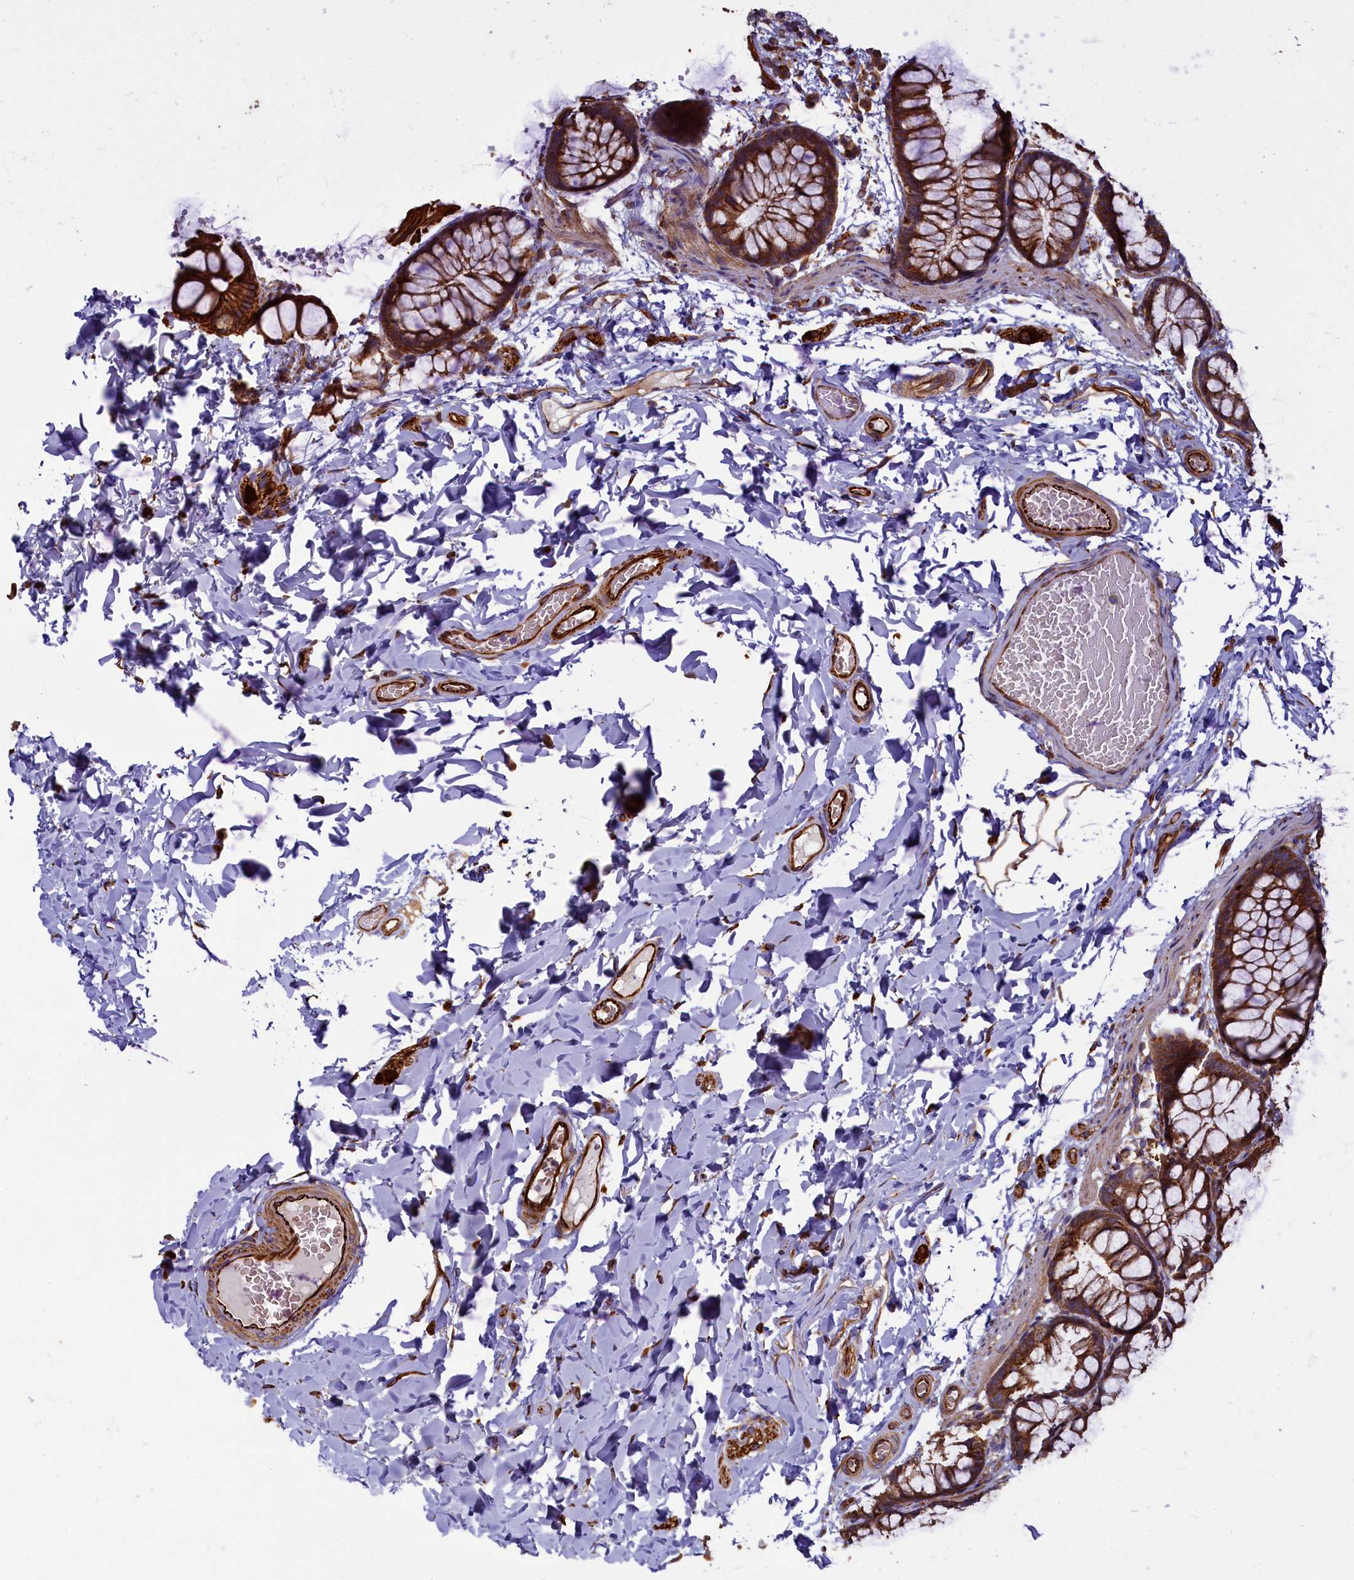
{"staining": {"intensity": "strong", "quantity": ">75%", "location": "cytoplasmic/membranous"}, "tissue": "colon", "cell_type": "Endothelial cells", "image_type": "normal", "snomed": [{"axis": "morphology", "description": "Normal tissue, NOS"}, {"axis": "topography", "description": "Colon"}], "caption": "Immunohistochemistry (DAB) staining of benign human colon reveals strong cytoplasmic/membranous protein positivity in approximately >75% of endothelial cells.", "gene": "LRRC57", "patient": {"sex": "male", "age": 47}}